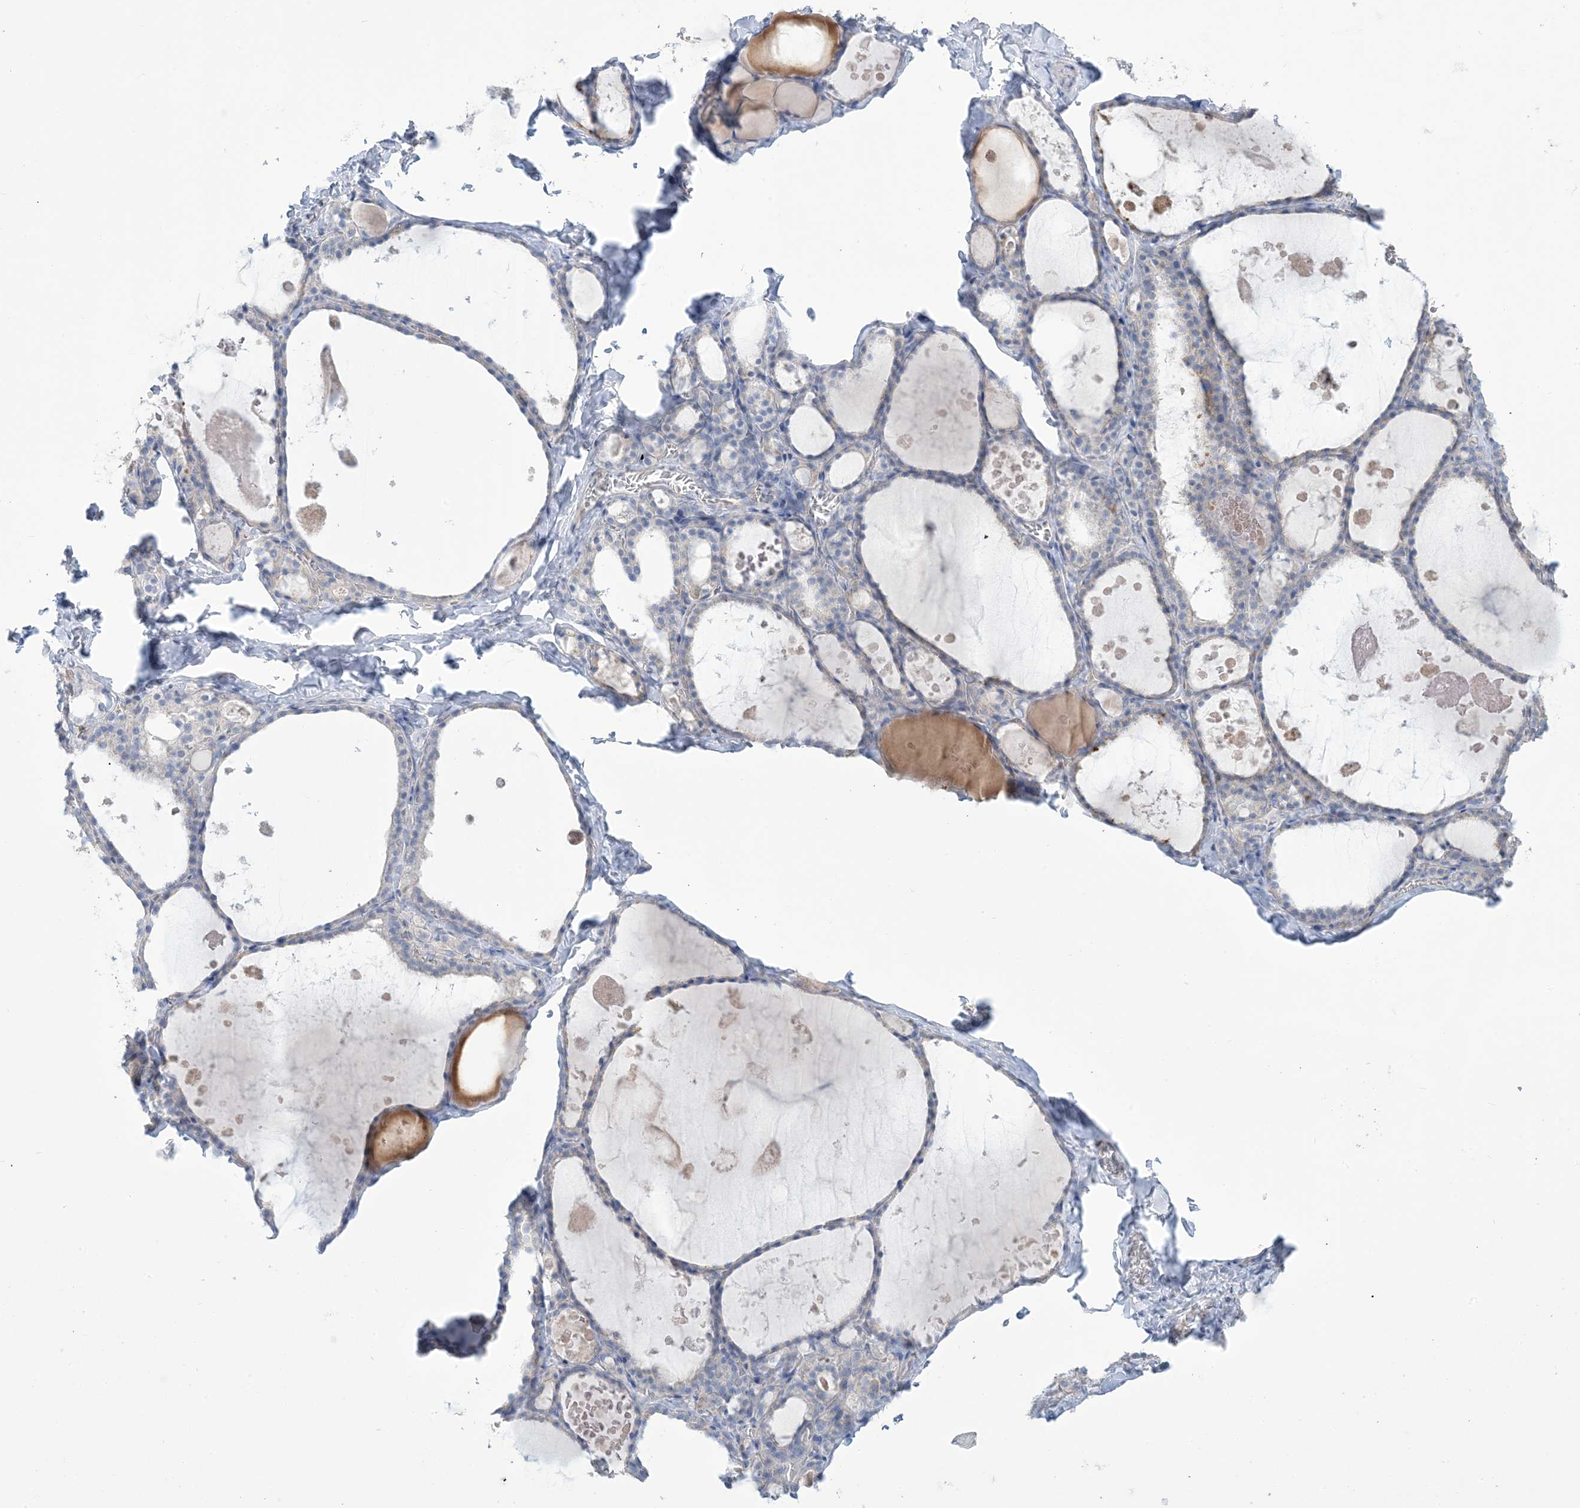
{"staining": {"intensity": "negative", "quantity": "none", "location": "none"}, "tissue": "thyroid gland", "cell_type": "Glandular cells", "image_type": "normal", "snomed": [{"axis": "morphology", "description": "Normal tissue, NOS"}, {"axis": "topography", "description": "Thyroid gland"}], "caption": "Glandular cells are negative for brown protein staining in benign thyroid gland. Nuclei are stained in blue.", "gene": "MTHFD2L", "patient": {"sex": "male", "age": 56}}